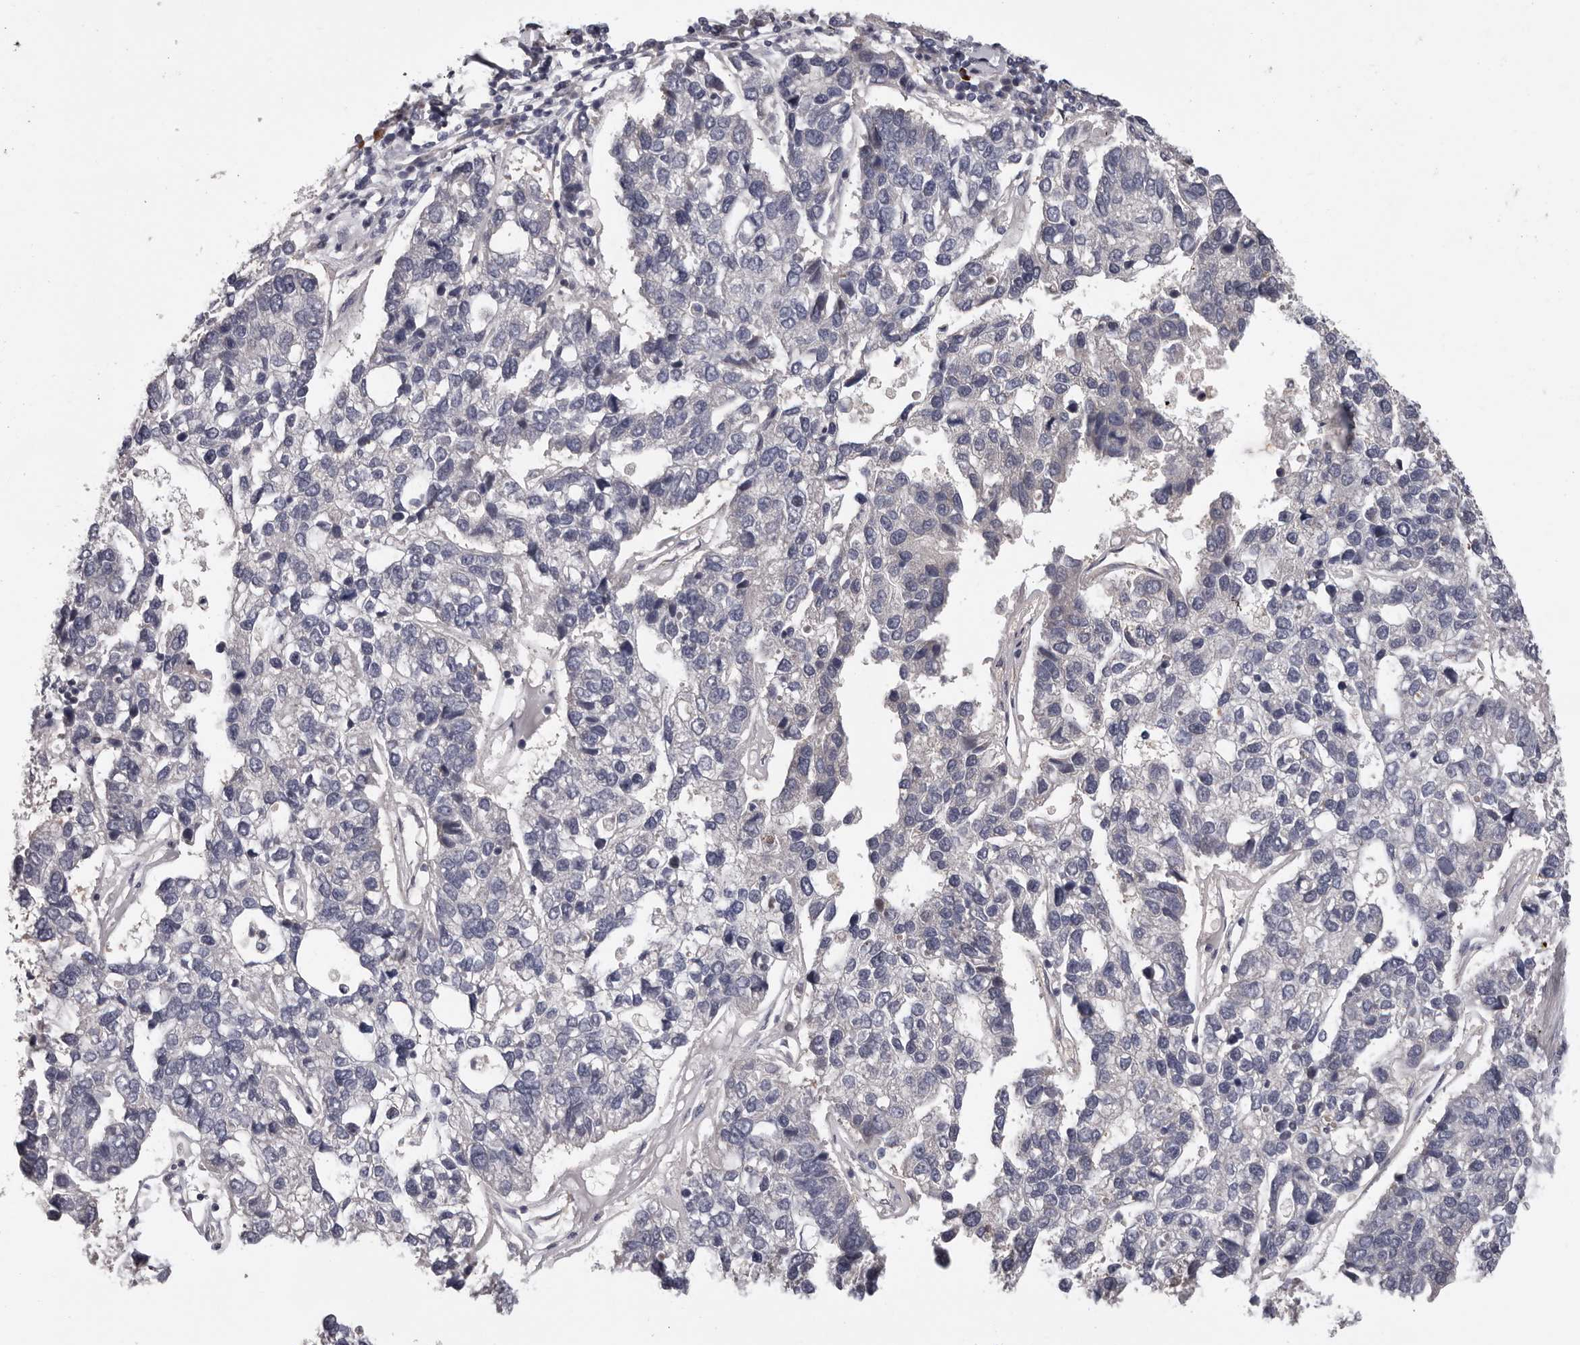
{"staining": {"intensity": "negative", "quantity": "none", "location": "none"}, "tissue": "pancreatic cancer", "cell_type": "Tumor cells", "image_type": "cancer", "snomed": [{"axis": "morphology", "description": "Adenocarcinoma, NOS"}, {"axis": "topography", "description": "Pancreas"}], "caption": "This micrograph is of pancreatic cancer stained with immunohistochemistry (IHC) to label a protein in brown with the nuclei are counter-stained blue. There is no staining in tumor cells.", "gene": "MED8", "patient": {"sex": "female", "age": 61}}